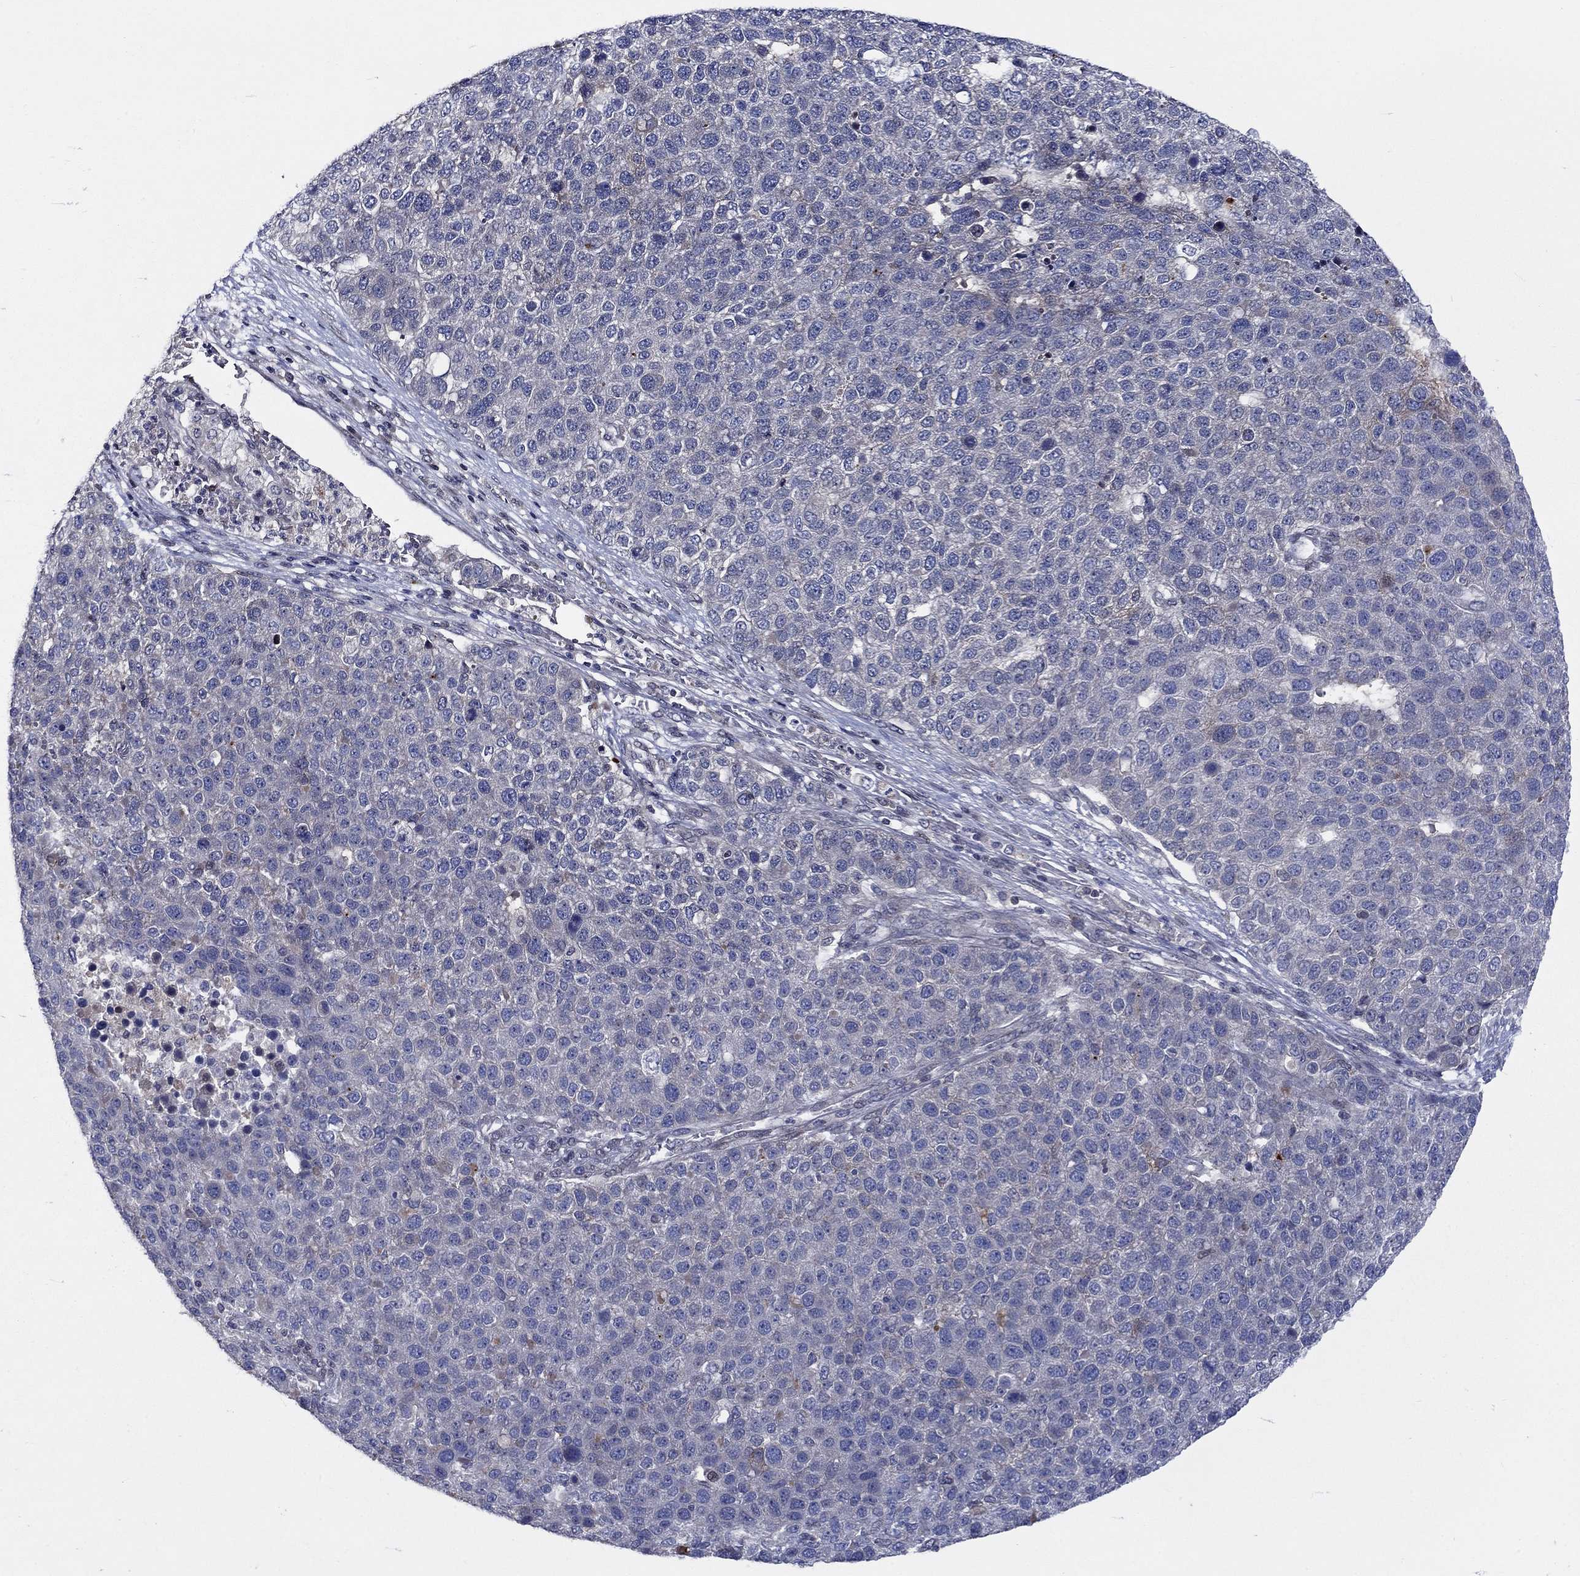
{"staining": {"intensity": "negative", "quantity": "none", "location": "none"}, "tissue": "pancreatic cancer", "cell_type": "Tumor cells", "image_type": "cancer", "snomed": [{"axis": "morphology", "description": "Adenocarcinoma, NOS"}, {"axis": "topography", "description": "Pancreas"}], "caption": "Immunohistochemistry micrograph of pancreatic cancer (adenocarcinoma) stained for a protein (brown), which displays no expression in tumor cells.", "gene": "CETN3", "patient": {"sex": "female", "age": 61}}